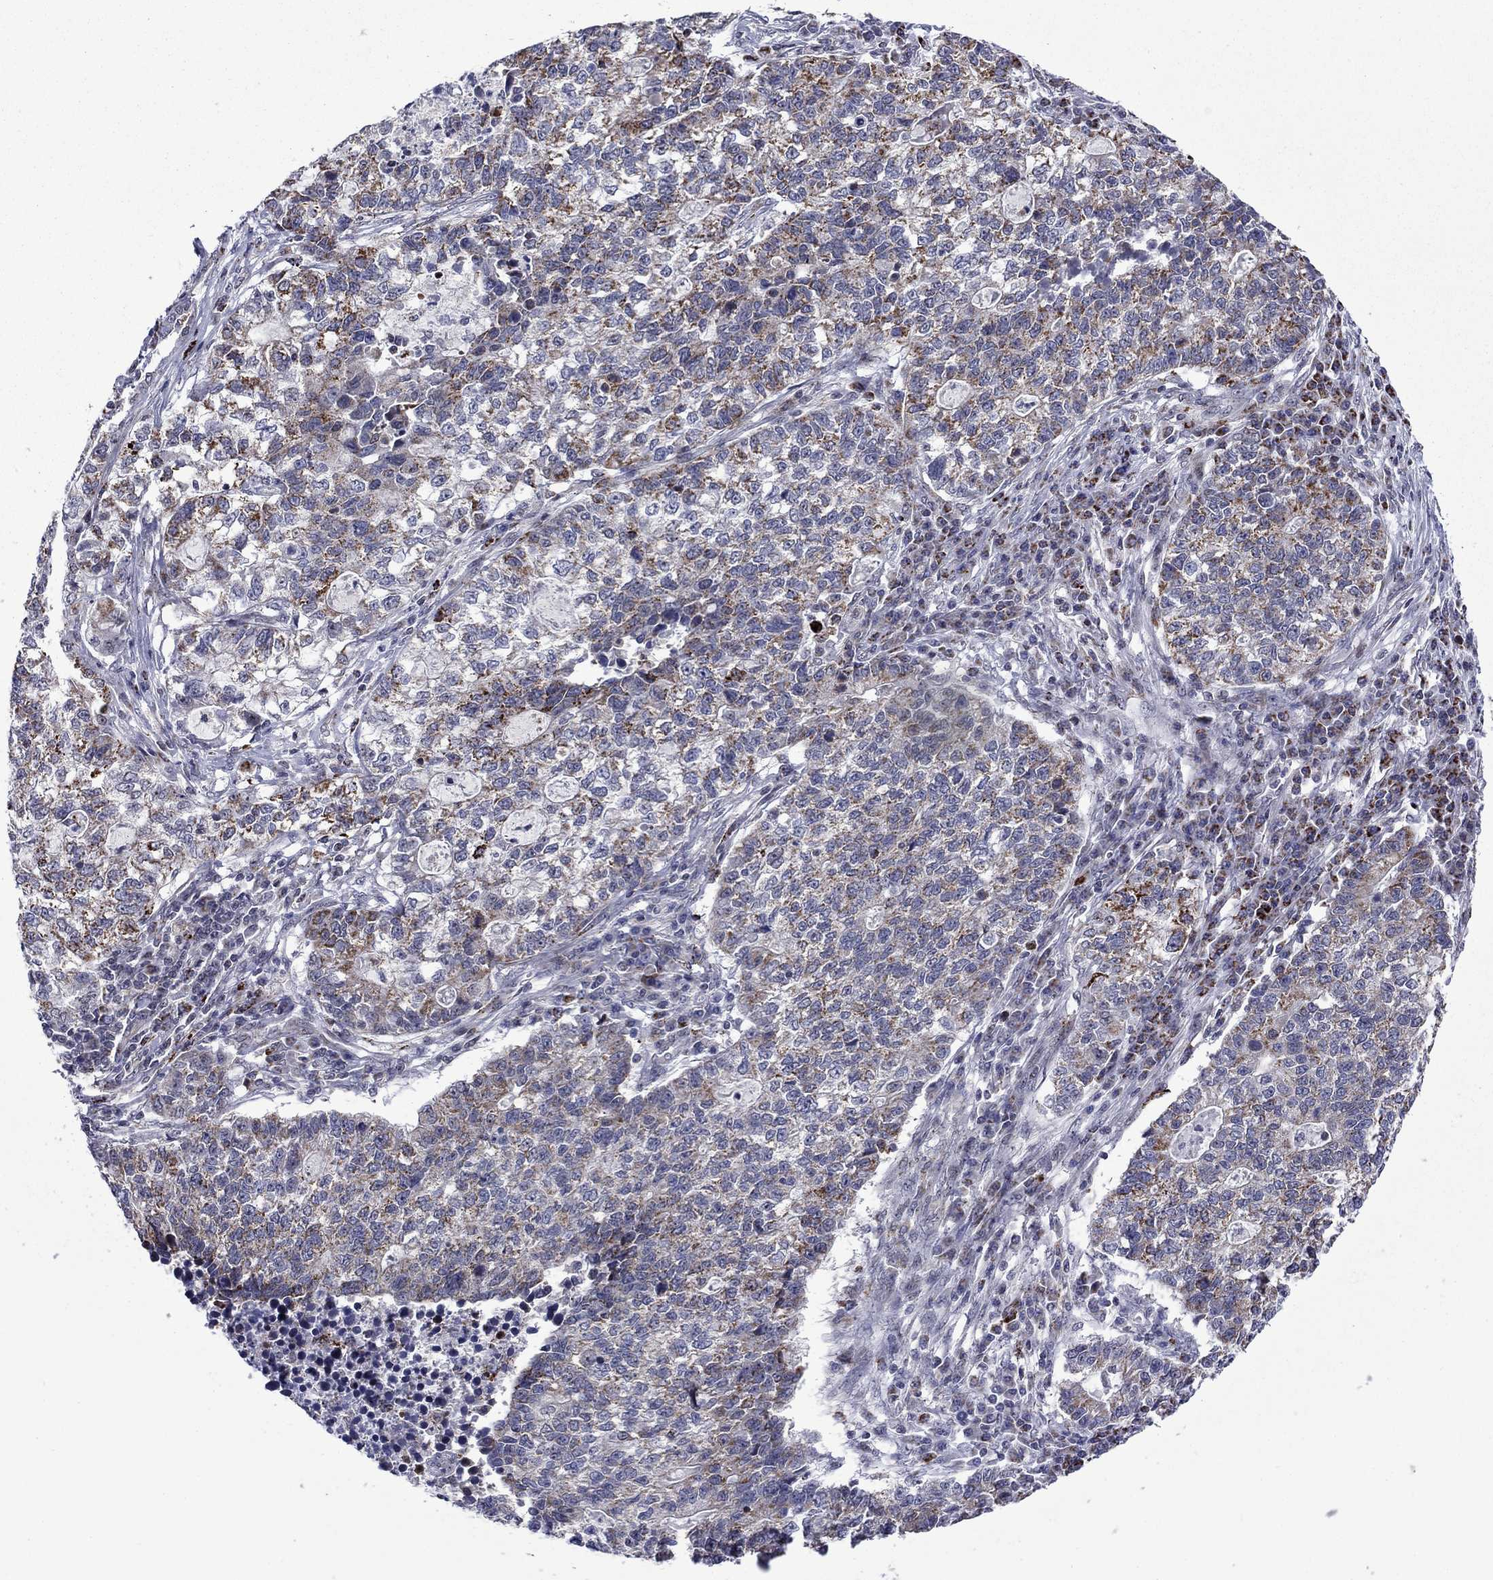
{"staining": {"intensity": "moderate", "quantity": "<25%", "location": "cytoplasmic/membranous,nuclear"}, "tissue": "lung cancer", "cell_type": "Tumor cells", "image_type": "cancer", "snomed": [{"axis": "morphology", "description": "Adenocarcinoma, NOS"}, {"axis": "topography", "description": "Lung"}], "caption": "An IHC histopathology image of tumor tissue is shown. Protein staining in brown highlights moderate cytoplasmic/membranous and nuclear positivity in lung cancer (adenocarcinoma) within tumor cells.", "gene": "SURF2", "patient": {"sex": "male", "age": 57}}